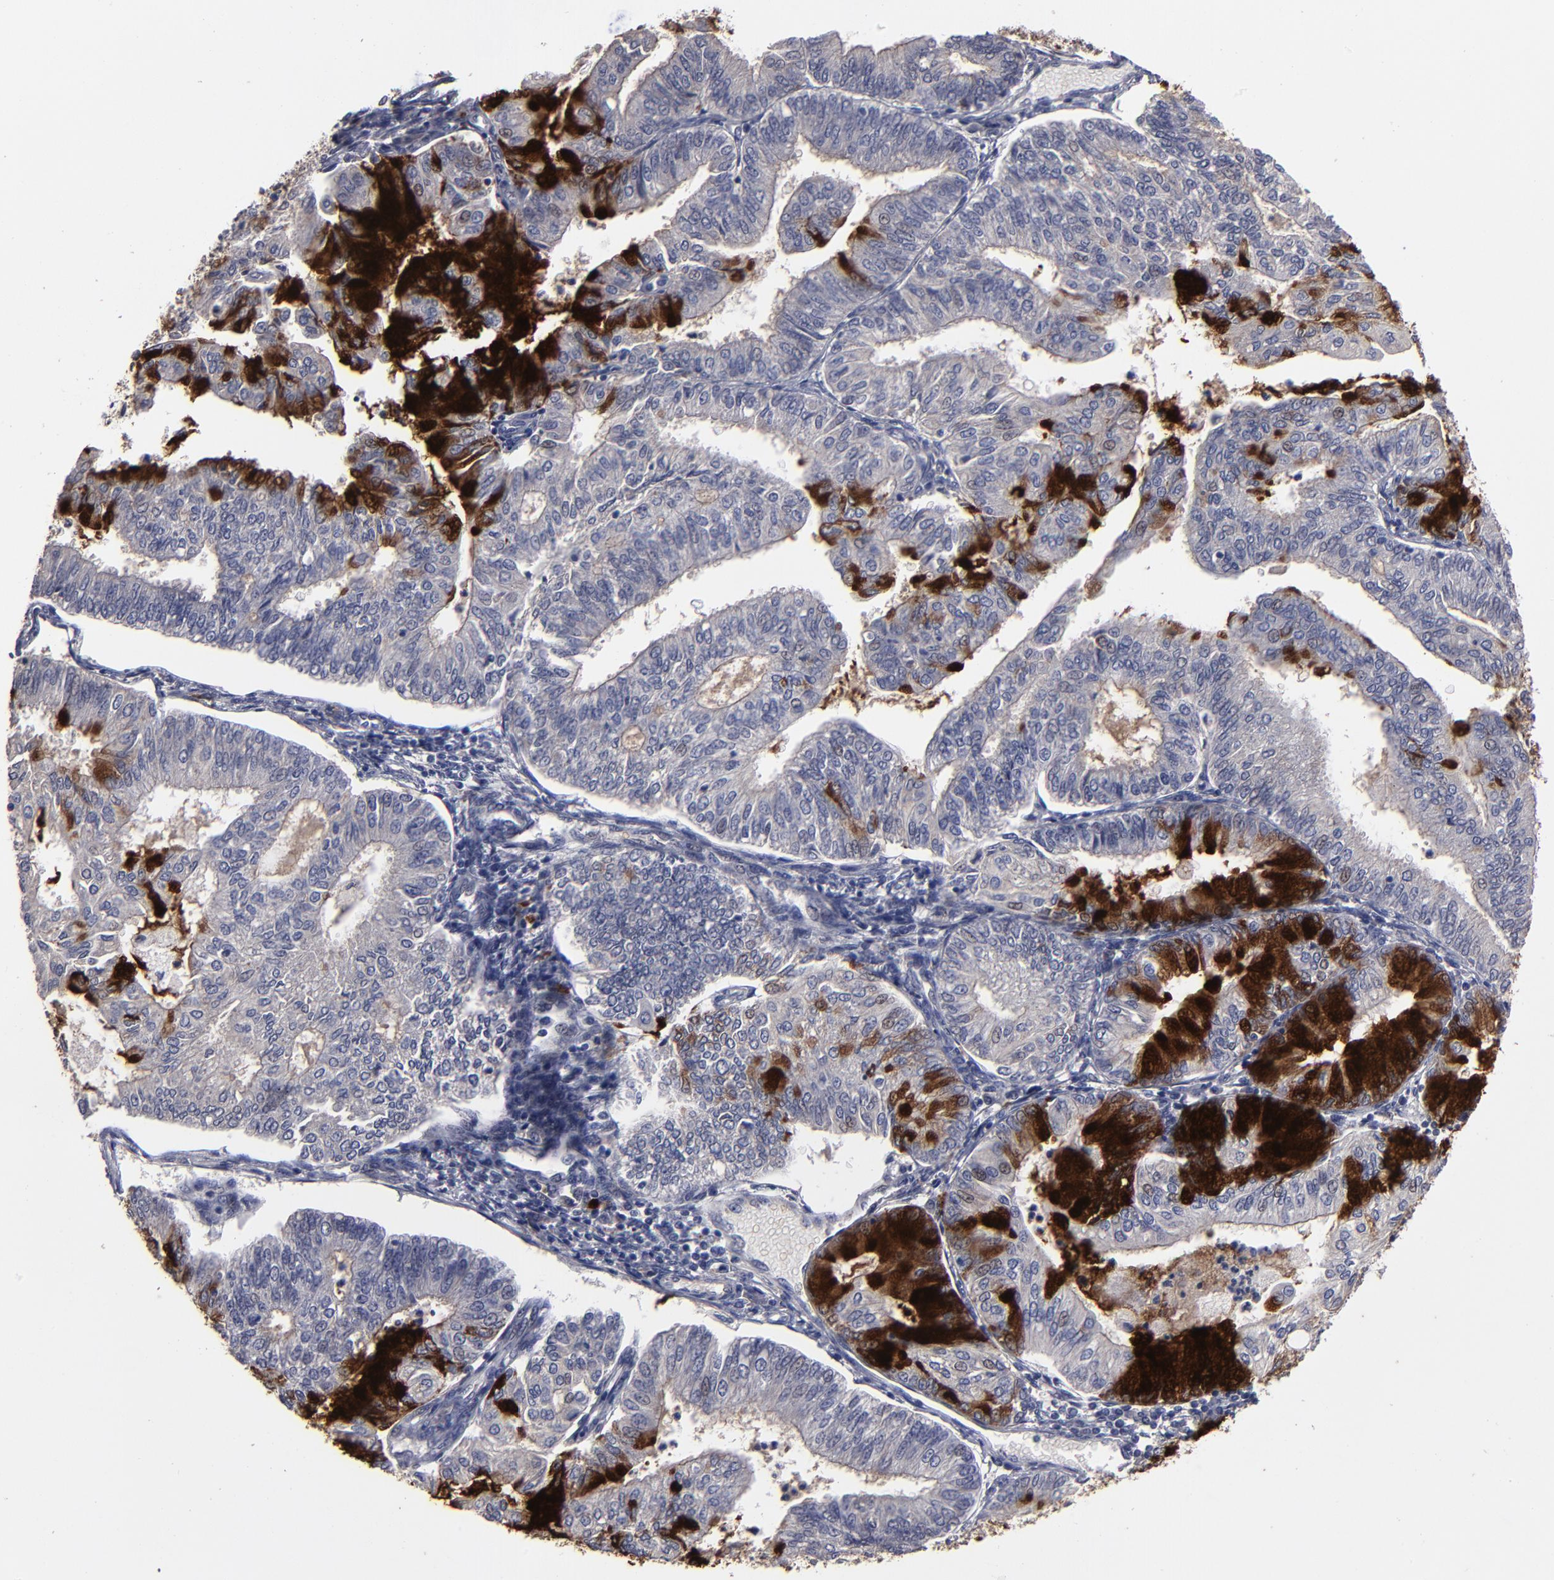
{"staining": {"intensity": "strong", "quantity": "25%-75%", "location": "cytoplasmic/membranous"}, "tissue": "endometrial cancer", "cell_type": "Tumor cells", "image_type": "cancer", "snomed": [{"axis": "morphology", "description": "Adenocarcinoma, NOS"}, {"axis": "topography", "description": "Endometrium"}], "caption": "Tumor cells exhibit high levels of strong cytoplasmic/membranous staining in about 25%-75% of cells in human endometrial cancer. (Stains: DAB in brown, nuclei in blue, Microscopy: brightfield microscopy at high magnification).", "gene": "GPM6B", "patient": {"sex": "female", "age": 59}}